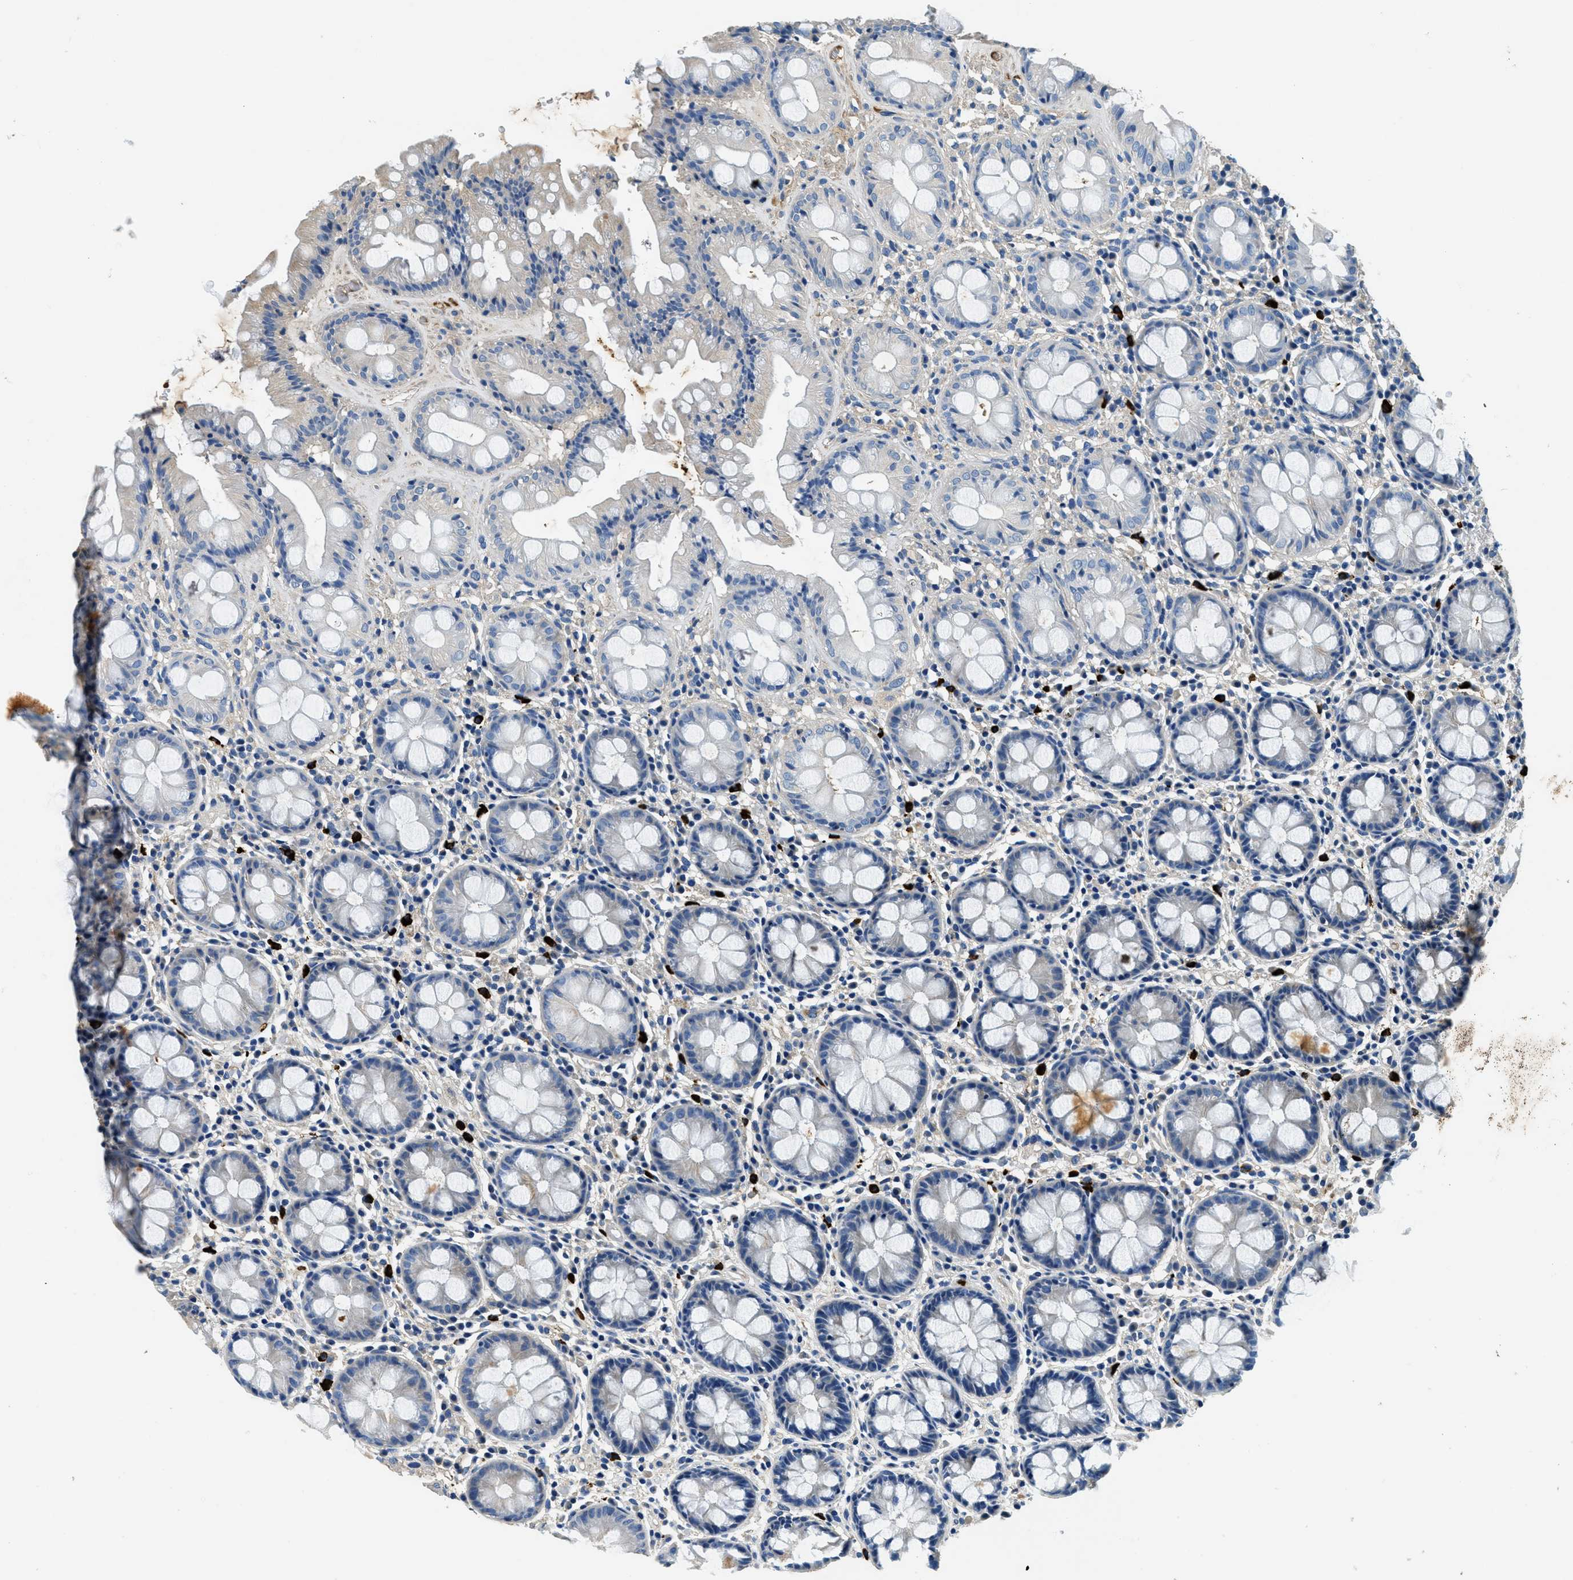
{"staining": {"intensity": "weak", "quantity": "<25%", "location": "cytoplasmic/membranous"}, "tissue": "rectum", "cell_type": "Glandular cells", "image_type": "normal", "snomed": [{"axis": "morphology", "description": "Normal tissue, NOS"}, {"axis": "topography", "description": "Rectum"}], "caption": "This is a image of immunohistochemistry (IHC) staining of unremarkable rectum, which shows no expression in glandular cells. Brightfield microscopy of immunohistochemistry (IHC) stained with DAB (3,3'-diaminobenzidine) (brown) and hematoxylin (blue), captured at high magnification.", "gene": "TMEM186", "patient": {"sex": "male", "age": 64}}